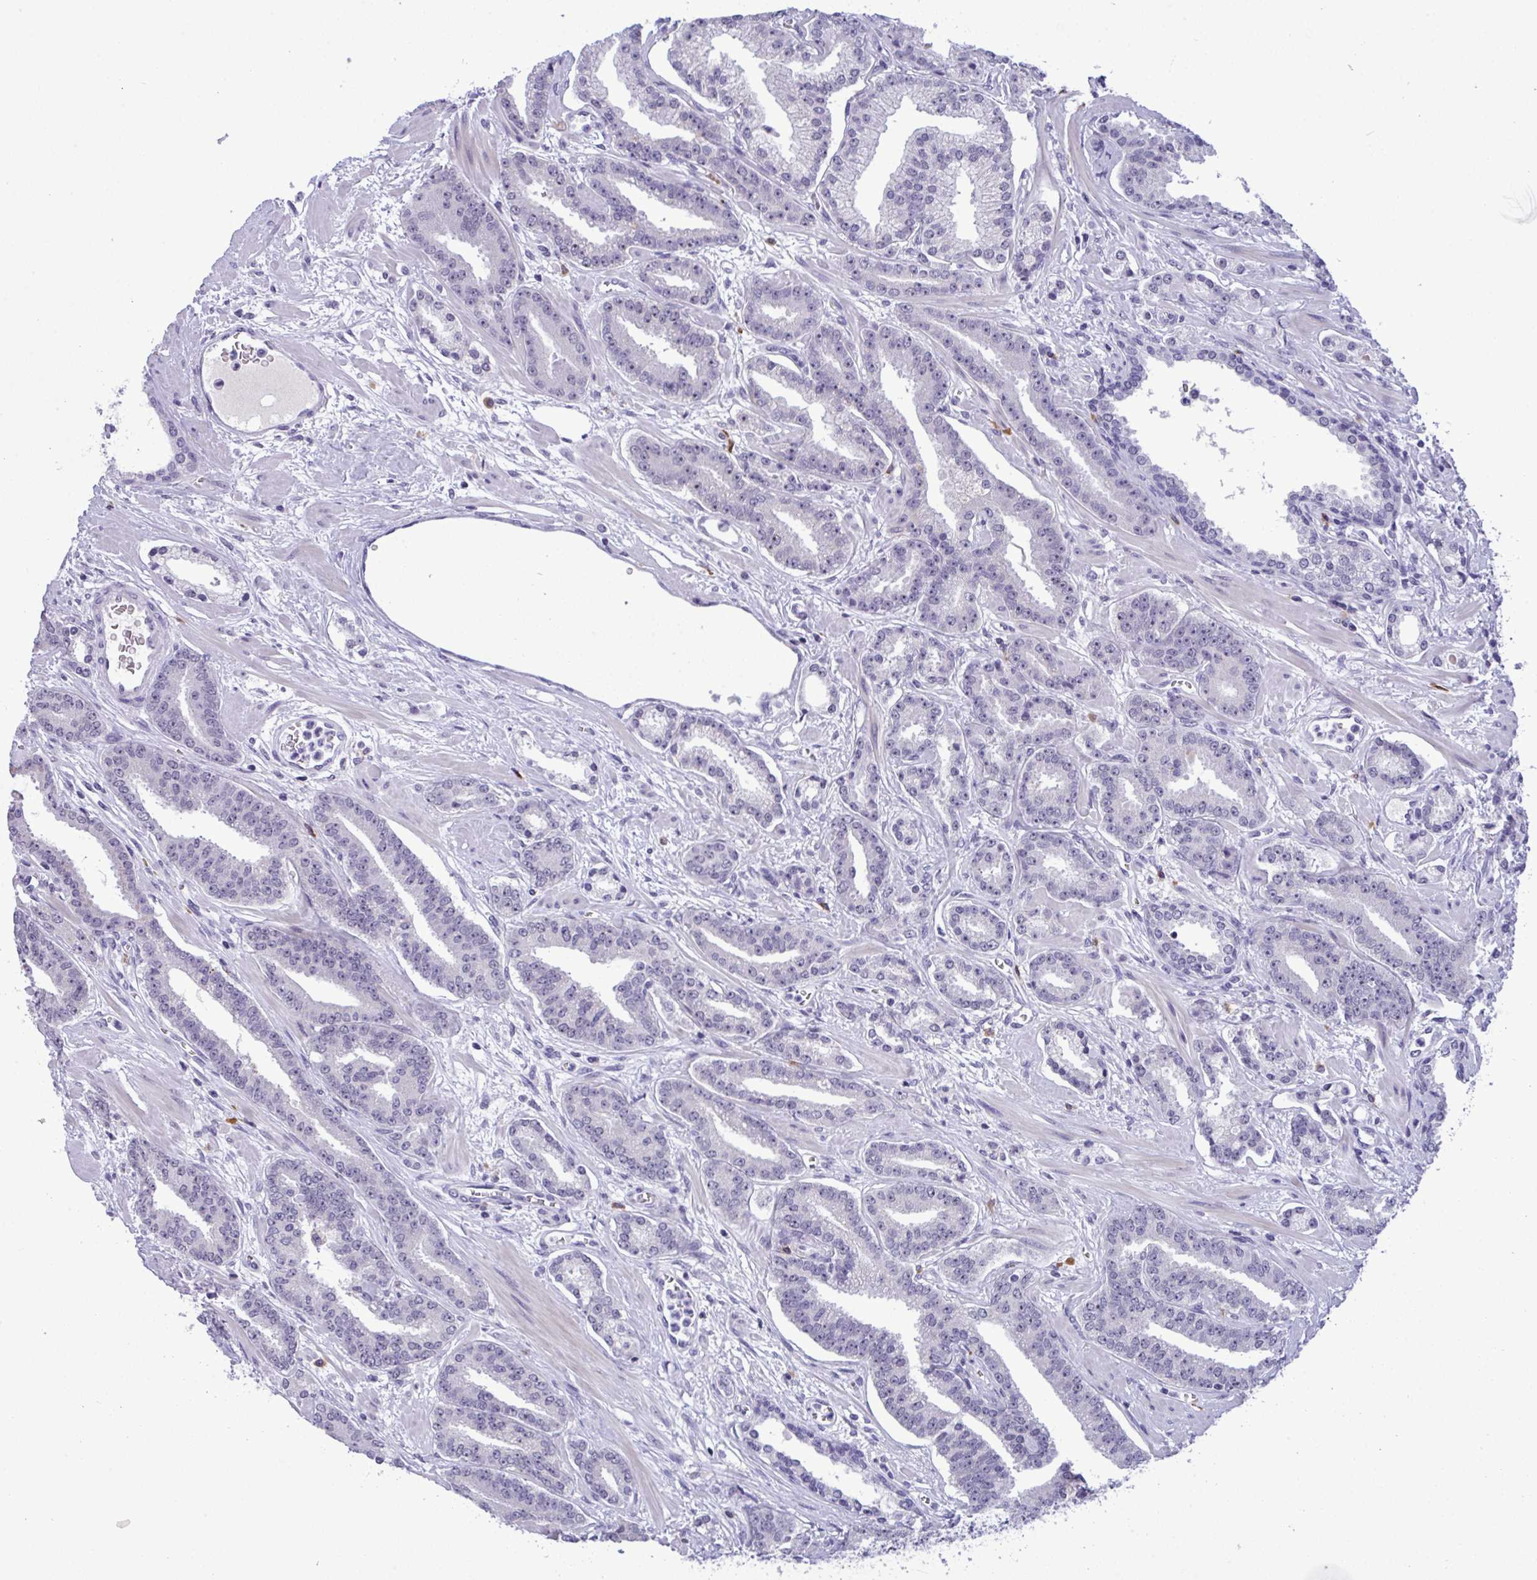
{"staining": {"intensity": "negative", "quantity": "none", "location": "none"}, "tissue": "prostate cancer", "cell_type": "Tumor cells", "image_type": "cancer", "snomed": [{"axis": "morphology", "description": "Adenocarcinoma, High grade"}, {"axis": "topography", "description": "Prostate"}], "caption": "Immunohistochemical staining of prostate cancer (high-grade adenocarcinoma) reveals no significant staining in tumor cells. Nuclei are stained in blue.", "gene": "YBX2", "patient": {"sex": "male", "age": 60}}